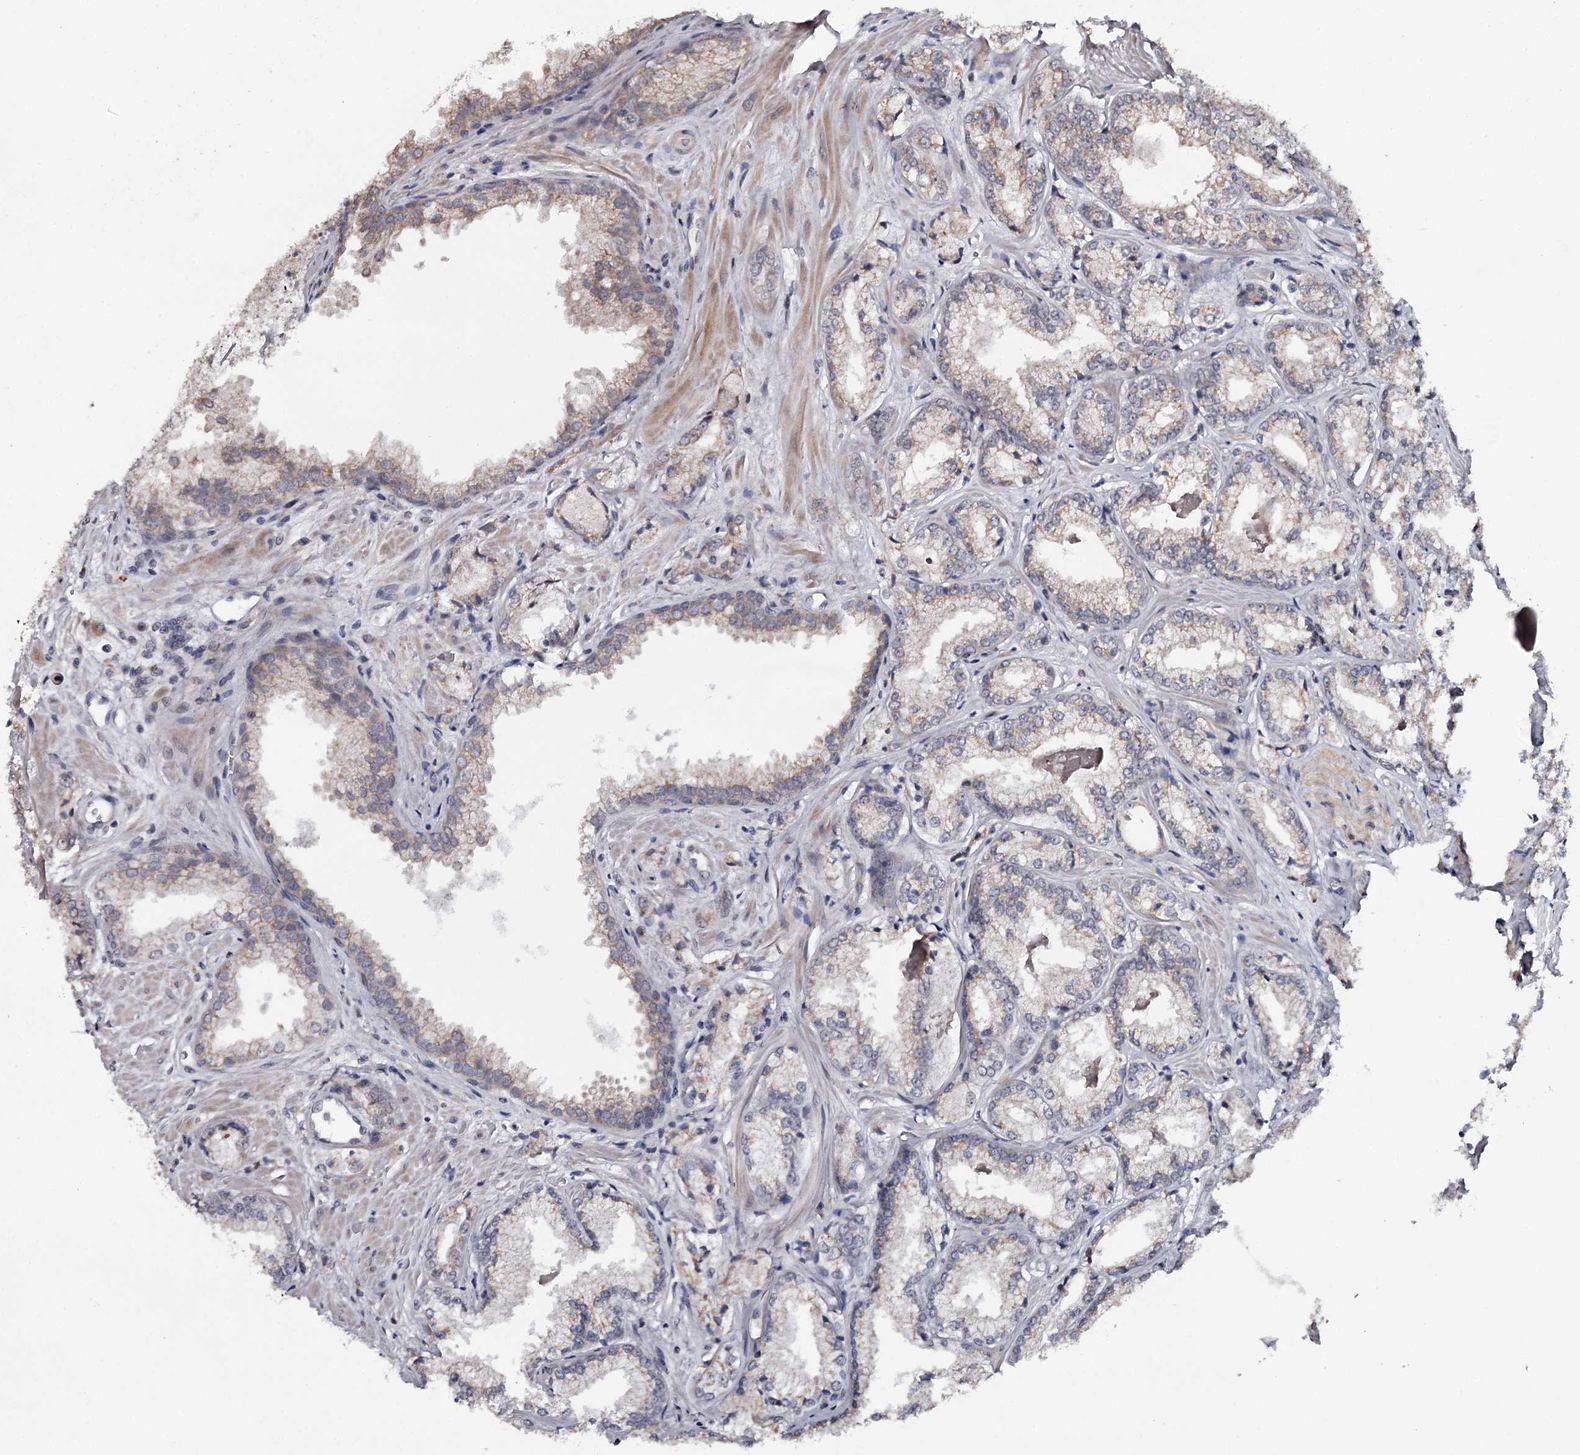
{"staining": {"intensity": "weak", "quantity": "25%-75%", "location": "cytoplasmic/membranous"}, "tissue": "prostate cancer", "cell_type": "Tumor cells", "image_type": "cancer", "snomed": [{"axis": "morphology", "description": "Adenocarcinoma, Low grade"}, {"axis": "topography", "description": "Prostate"}], "caption": "The image demonstrates staining of prostate adenocarcinoma (low-grade), revealing weak cytoplasmic/membranous protein staining (brown color) within tumor cells.", "gene": "GTSF1", "patient": {"sex": "male", "age": 47}}